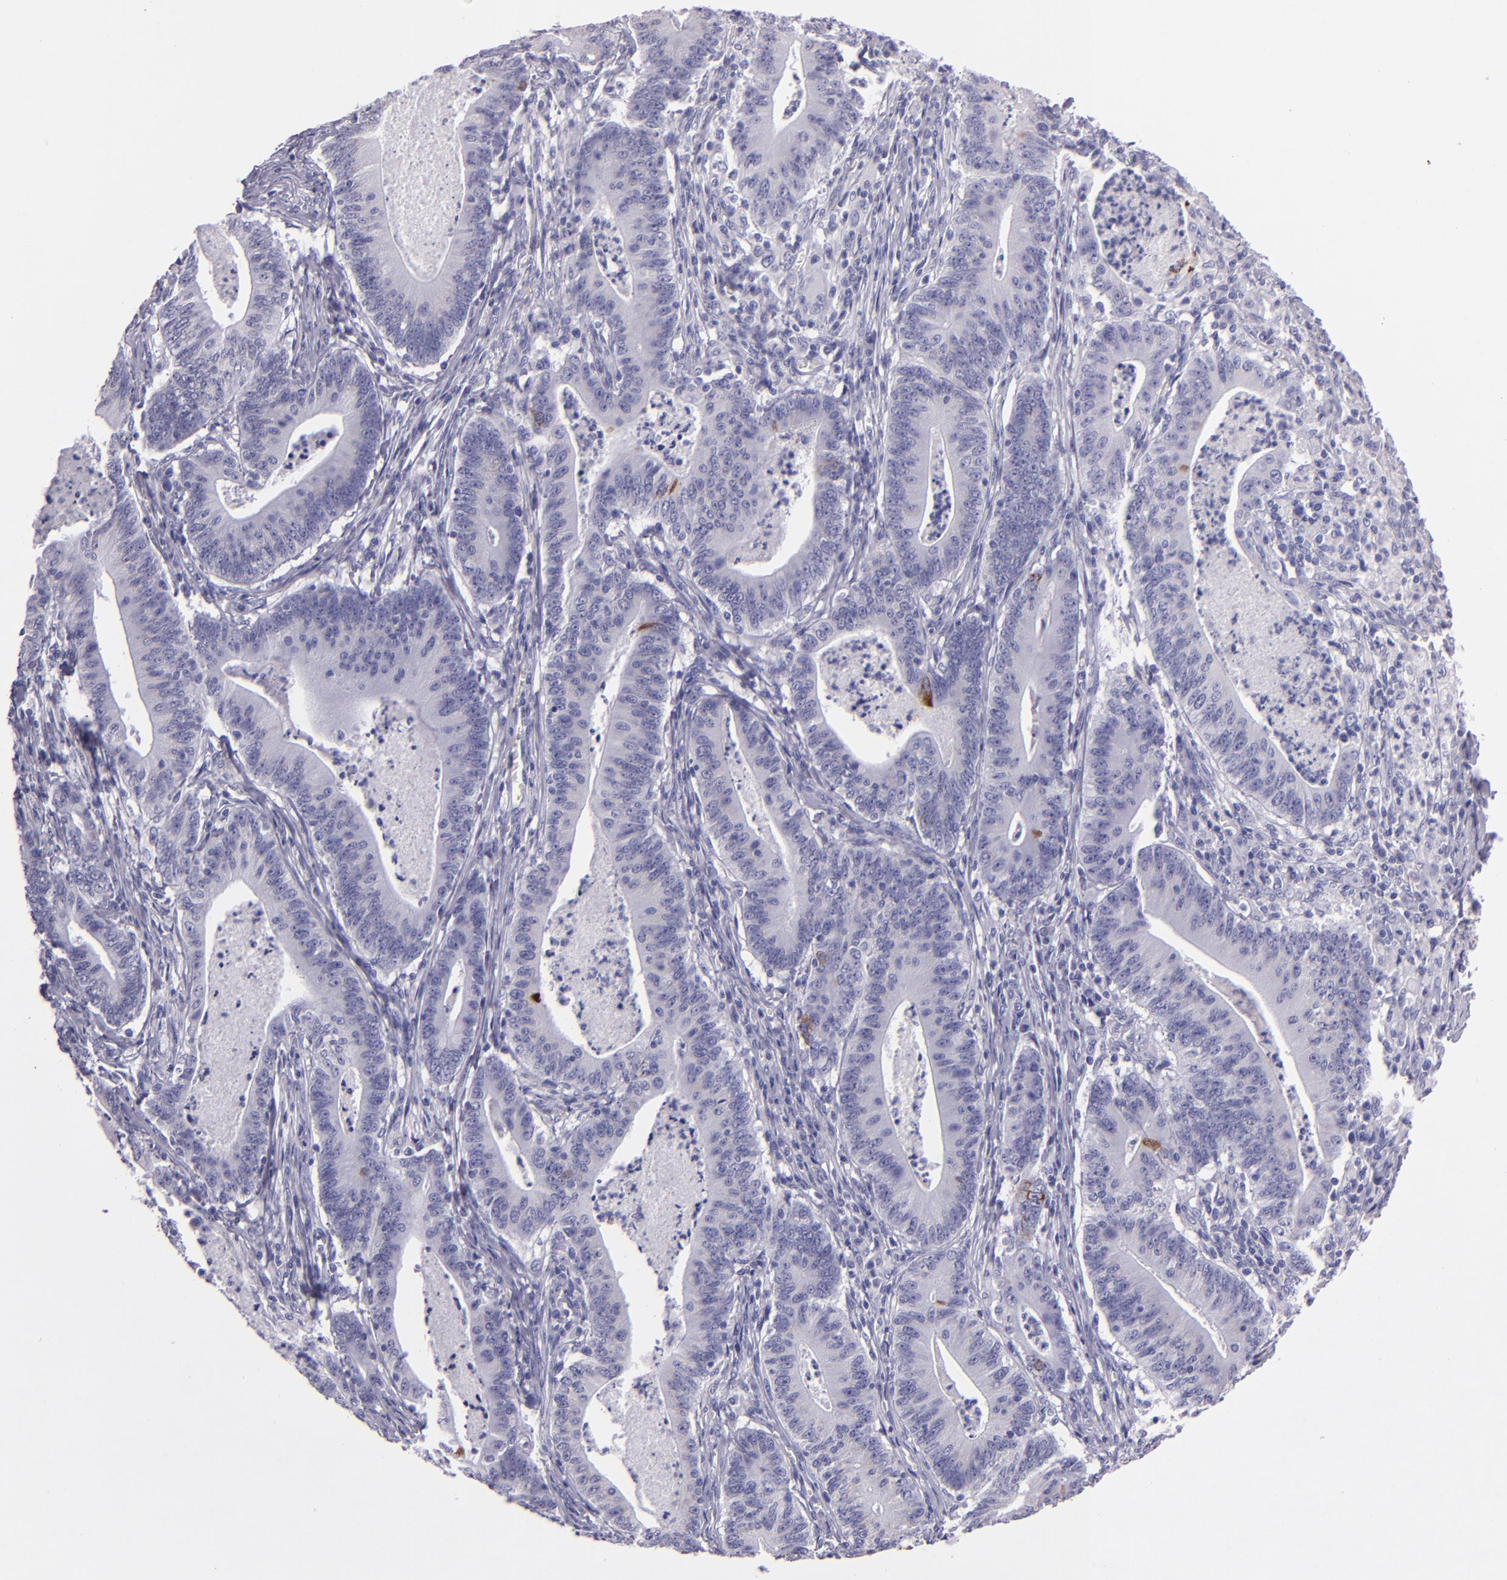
{"staining": {"intensity": "negative", "quantity": "none", "location": "none"}, "tissue": "stomach cancer", "cell_type": "Tumor cells", "image_type": "cancer", "snomed": [{"axis": "morphology", "description": "Adenocarcinoma, NOS"}, {"axis": "topography", "description": "Stomach, lower"}], "caption": "An immunohistochemistry histopathology image of stomach cancer is shown. There is no staining in tumor cells of stomach cancer.", "gene": "MUC5AC", "patient": {"sex": "female", "age": 86}}